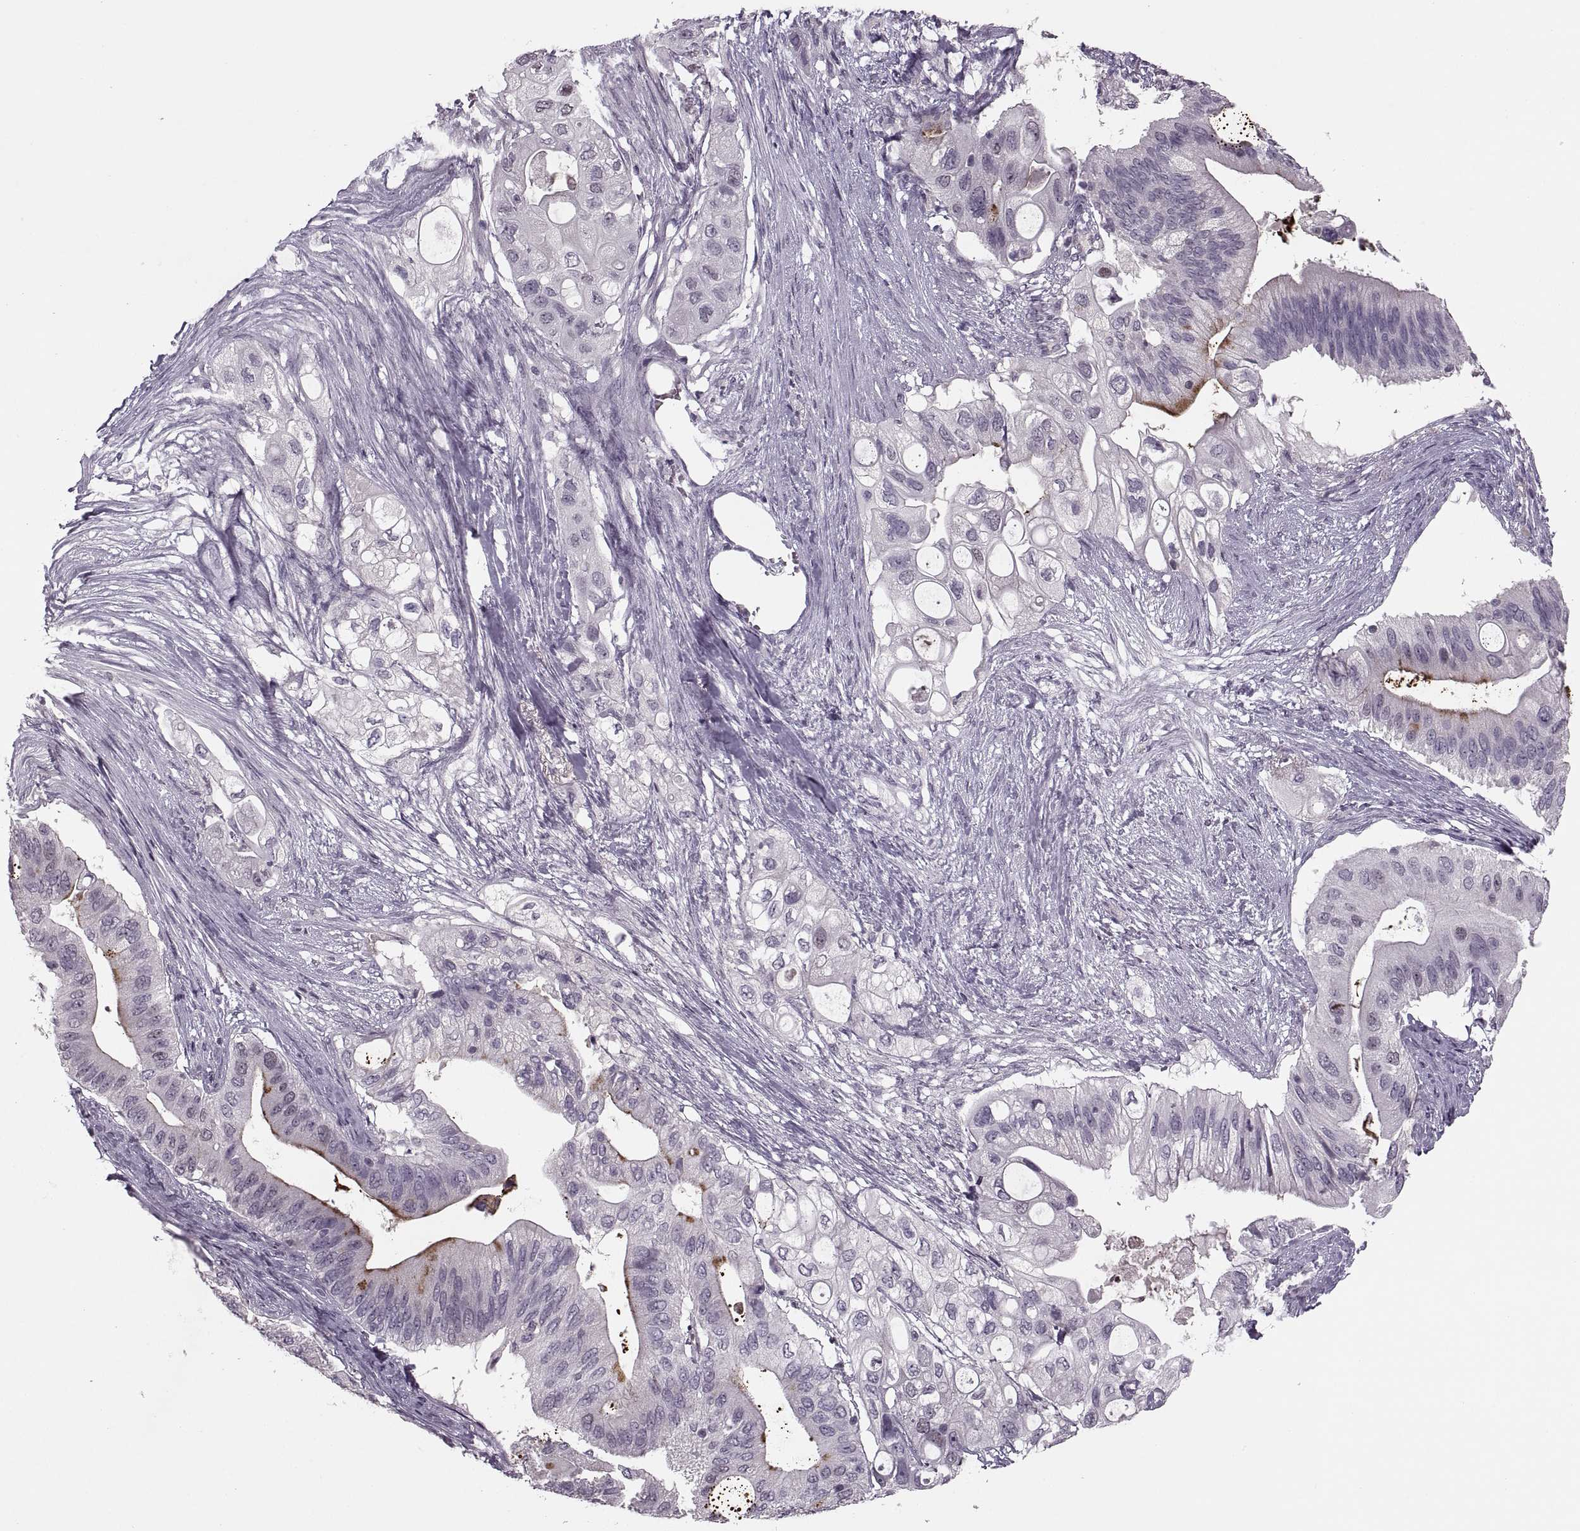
{"staining": {"intensity": "moderate", "quantity": "<25%", "location": "cytoplasmic/membranous"}, "tissue": "pancreatic cancer", "cell_type": "Tumor cells", "image_type": "cancer", "snomed": [{"axis": "morphology", "description": "Adenocarcinoma, NOS"}, {"axis": "topography", "description": "Pancreas"}], "caption": "IHC (DAB) staining of adenocarcinoma (pancreatic) displays moderate cytoplasmic/membranous protein expression in about <25% of tumor cells. (brown staining indicates protein expression, while blue staining denotes nuclei).", "gene": "CACNA1F", "patient": {"sex": "female", "age": 72}}